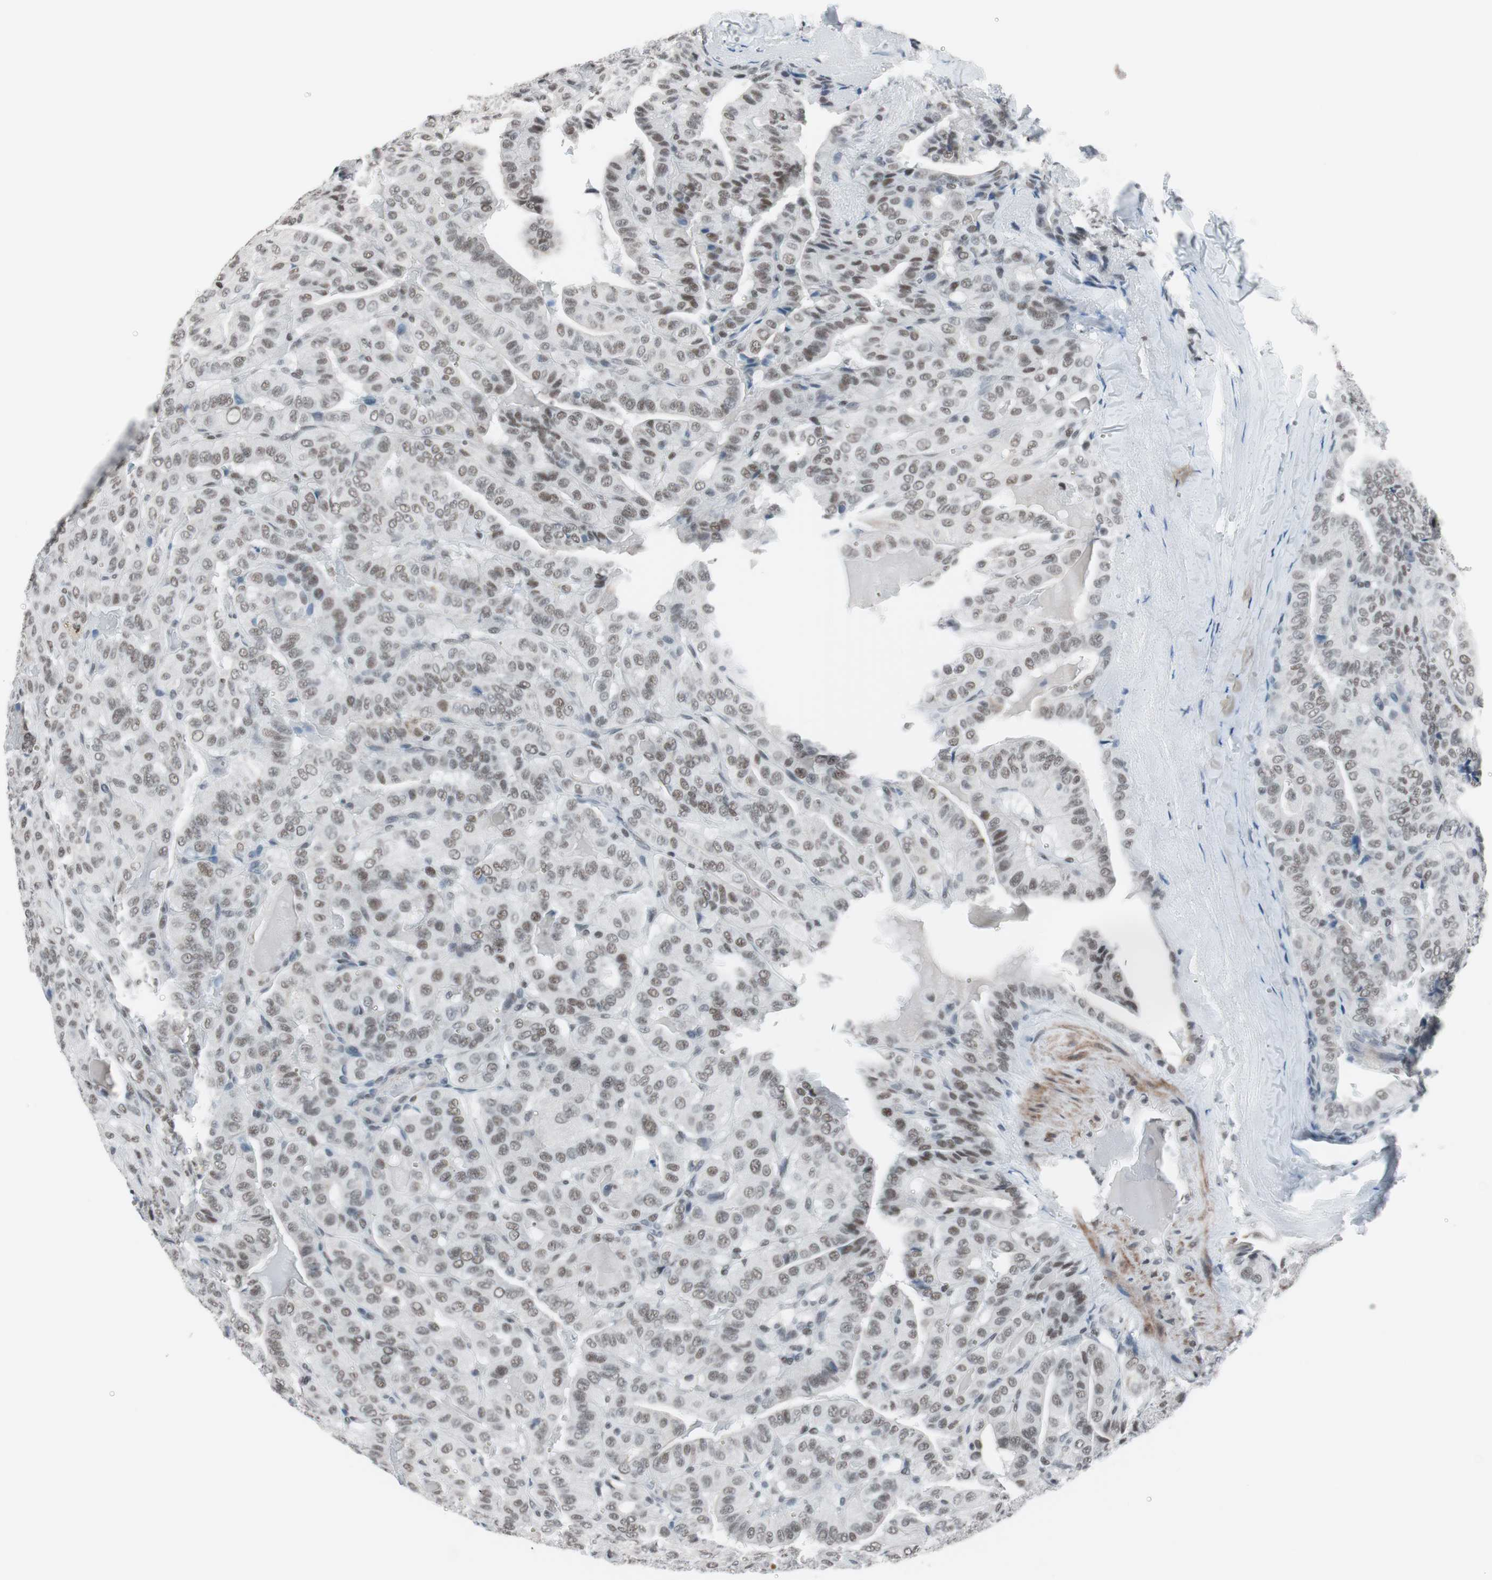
{"staining": {"intensity": "moderate", "quantity": "25%-75%", "location": "nuclear"}, "tissue": "thyroid cancer", "cell_type": "Tumor cells", "image_type": "cancer", "snomed": [{"axis": "morphology", "description": "Papillary adenocarcinoma, NOS"}, {"axis": "topography", "description": "Thyroid gland"}], "caption": "Brown immunohistochemical staining in human thyroid papillary adenocarcinoma displays moderate nuclear staining in approximately 25%-75% of tumor cells. The protein is shown in brown color, while the nuclei are stained blue.", "gene": "ARID1A", "patient": {"sex": "male", "age": 77}}